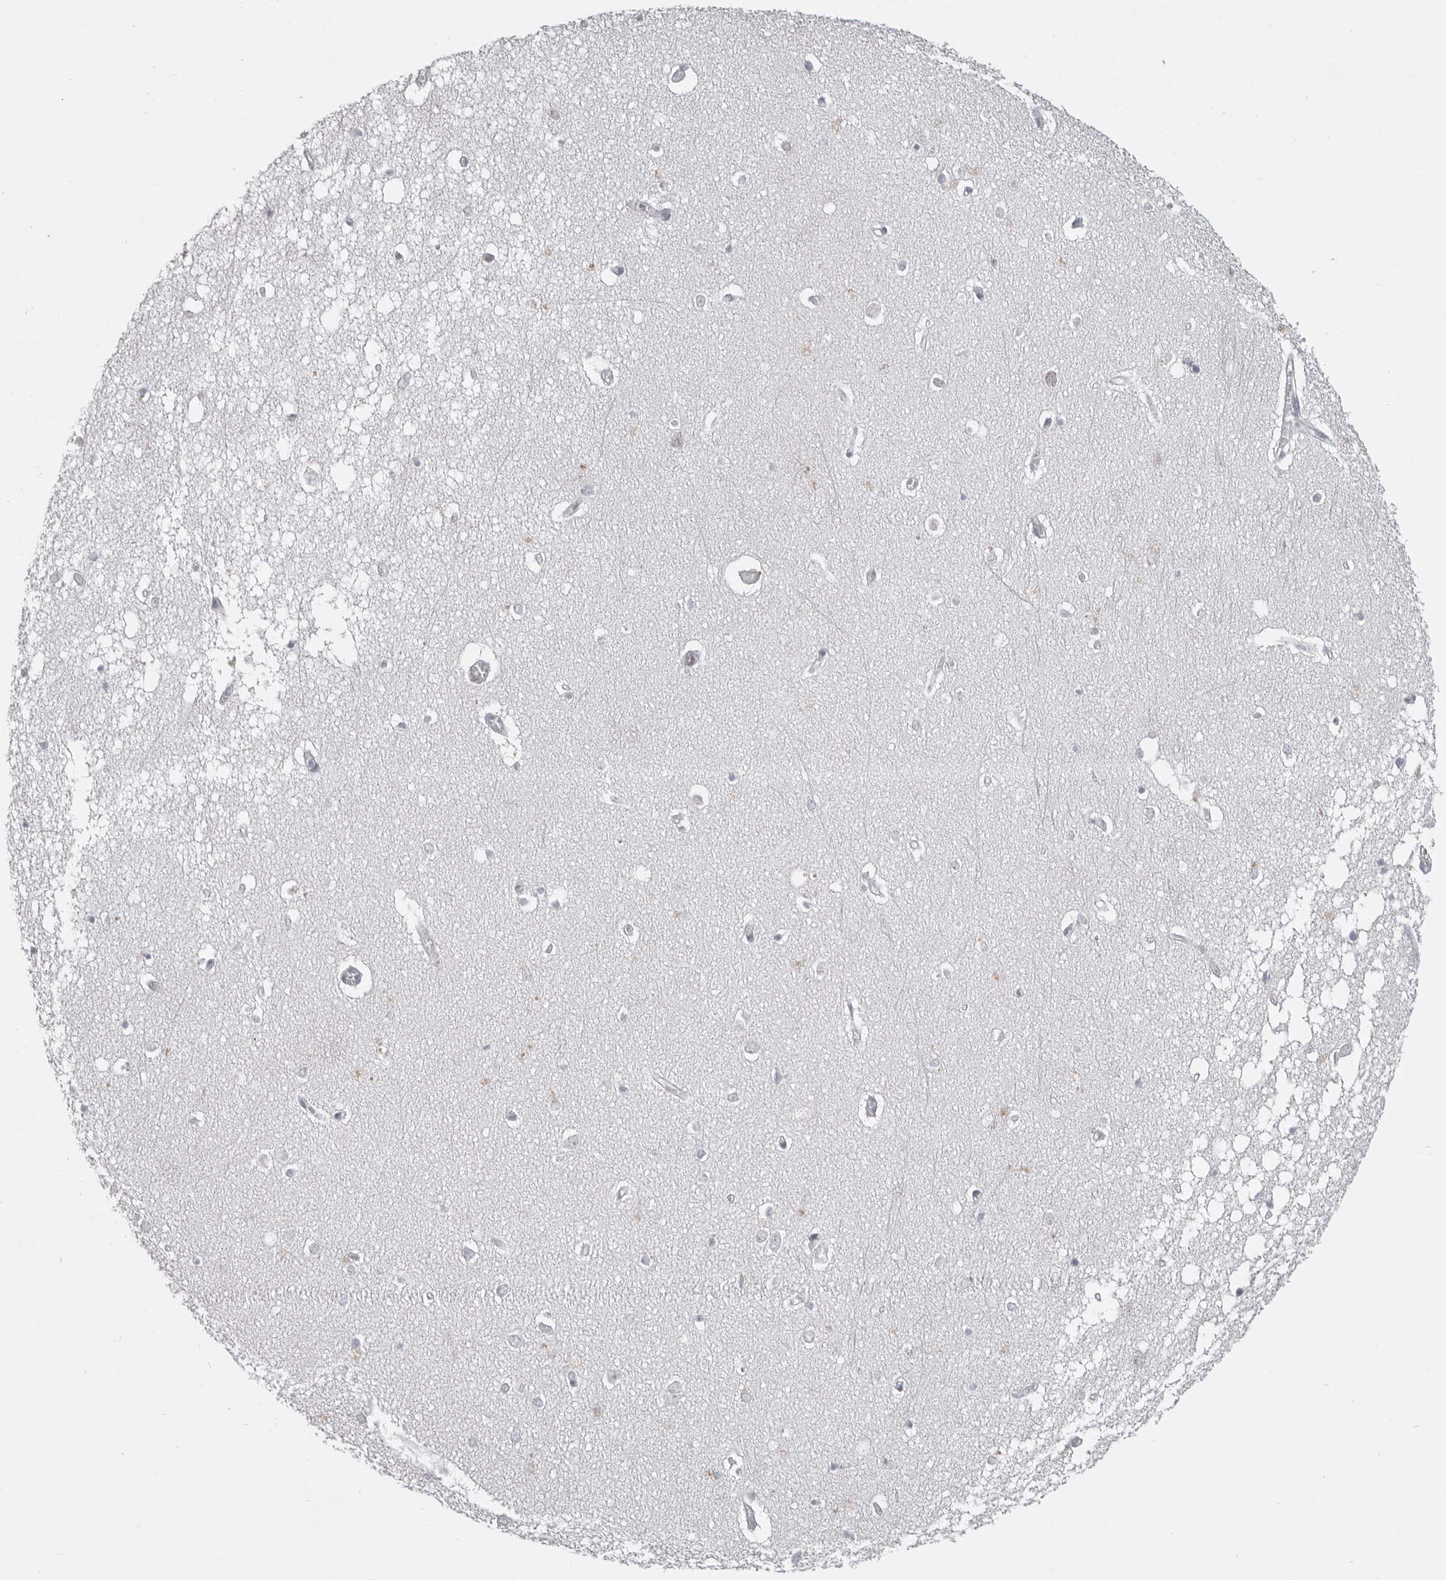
{"staining": {"intensity": "negative", "quantity": "none", "location": "none"}, "tissue": "hippocampus", "cell_type": "Glial cells", "image_type": "normal", "snomed": [{"axis": "morphology", "description": "Normal tissue, NOS"}, {"axis": "topography", "description": "Hippocampus"}], "caption": "IHC of benign human hippocampus reveals no positivity in glial cells. (Brightfield microscopy of DAB (3,3'-diaminobenzidine) immunohistochemistry (IHC) at high magnification).", "gene": "SERPING1", "patient": {"sex": "male", "age": 70}}